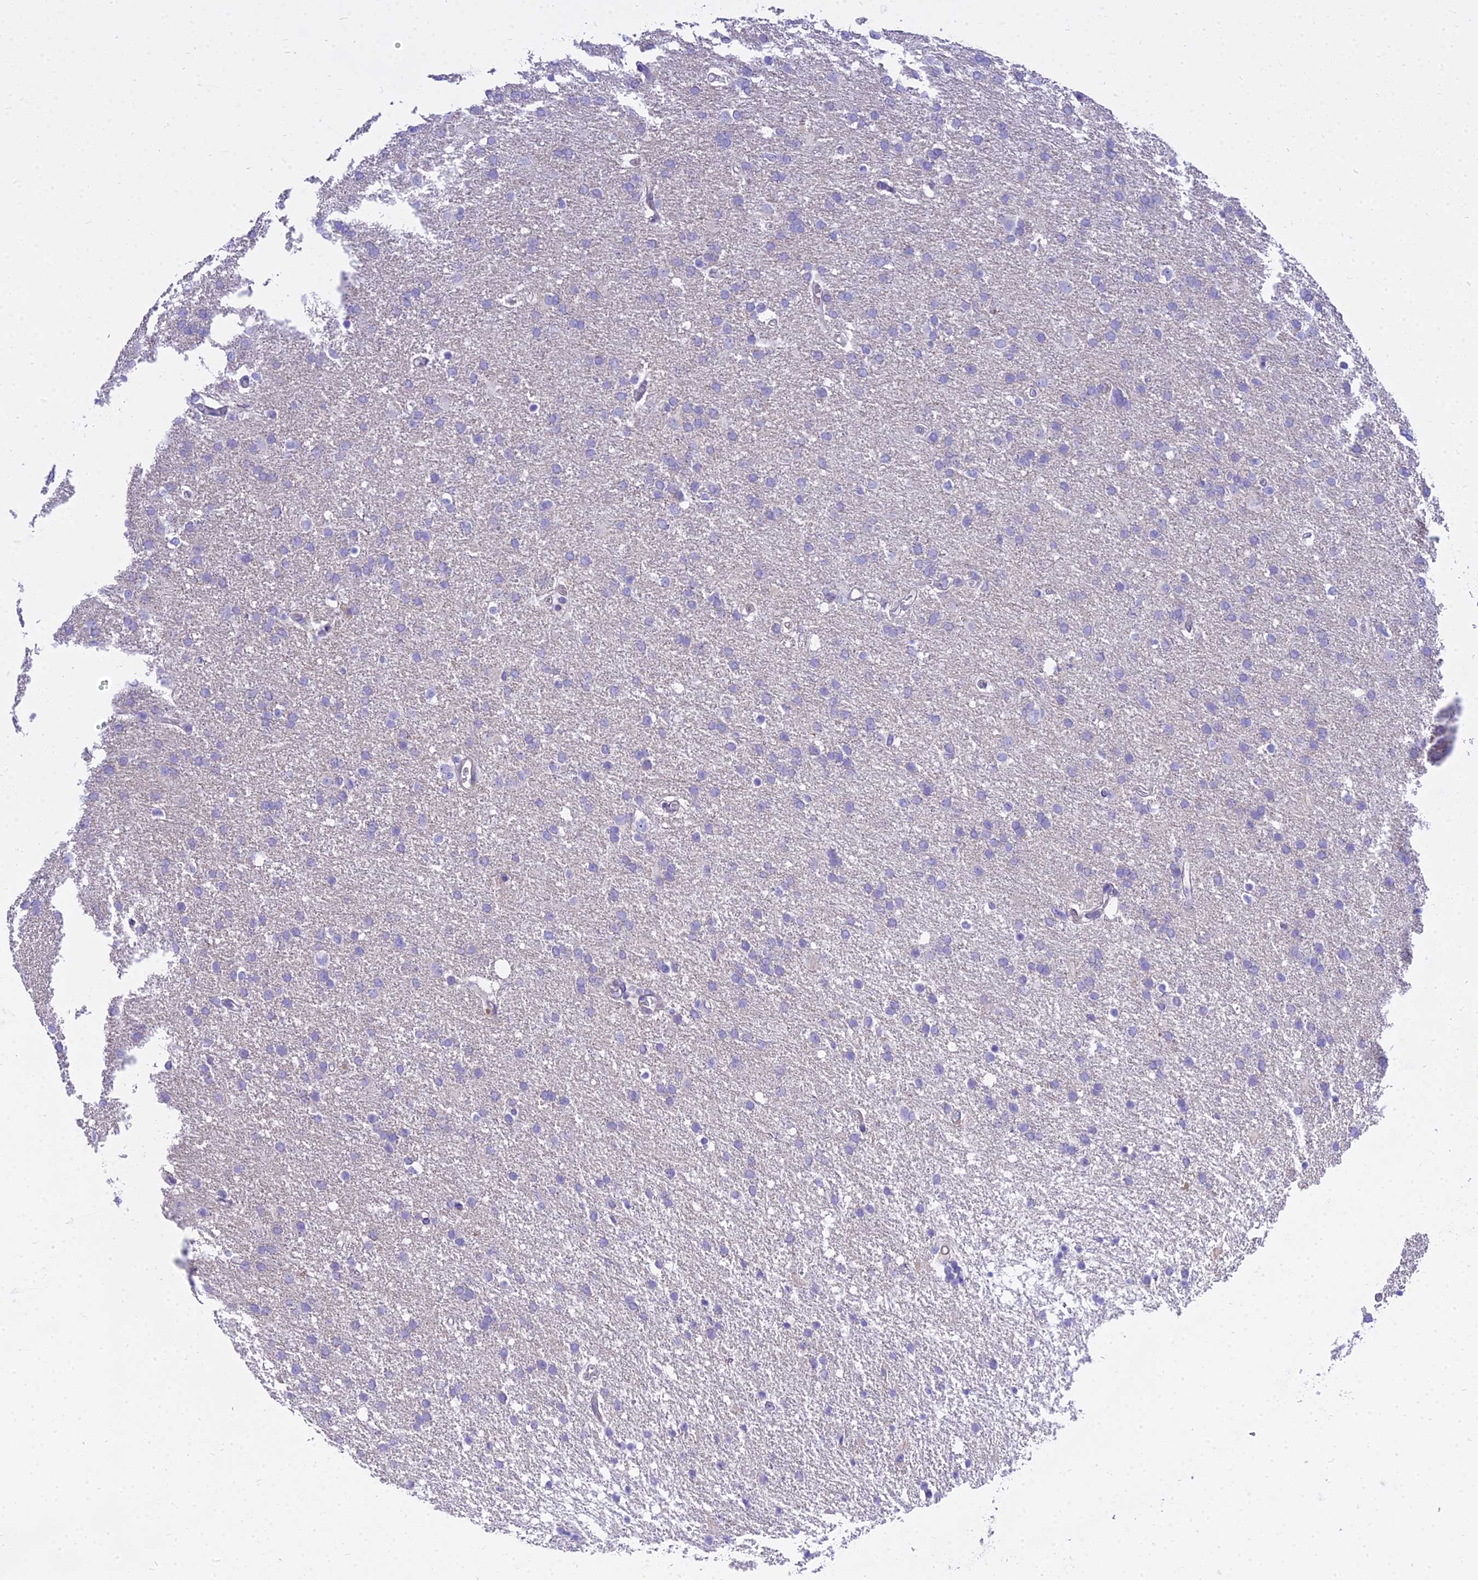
{"staining": {"intensity": "negative", "quantity": "none", "location": "none"}, "tissue": "glioma", "cell_type": "Tumor cells", "image_type": "cancer", "snomed": [{"axis": "morphology", "description": "Glioma, malignant, High grade"}, {"axis": "topography", "description": "Brain"}], "caption": "A micrograph of human malignant high-grade glioma is negative for staining in tumor cells. Brightfield microscopy of immunohistochemistry (IHC) stained with DAB (brown) and hematoxylin (blue), captured at high magnification.", "gene": "SMIM24", "patient": {"sex": "male", "age": 72}}